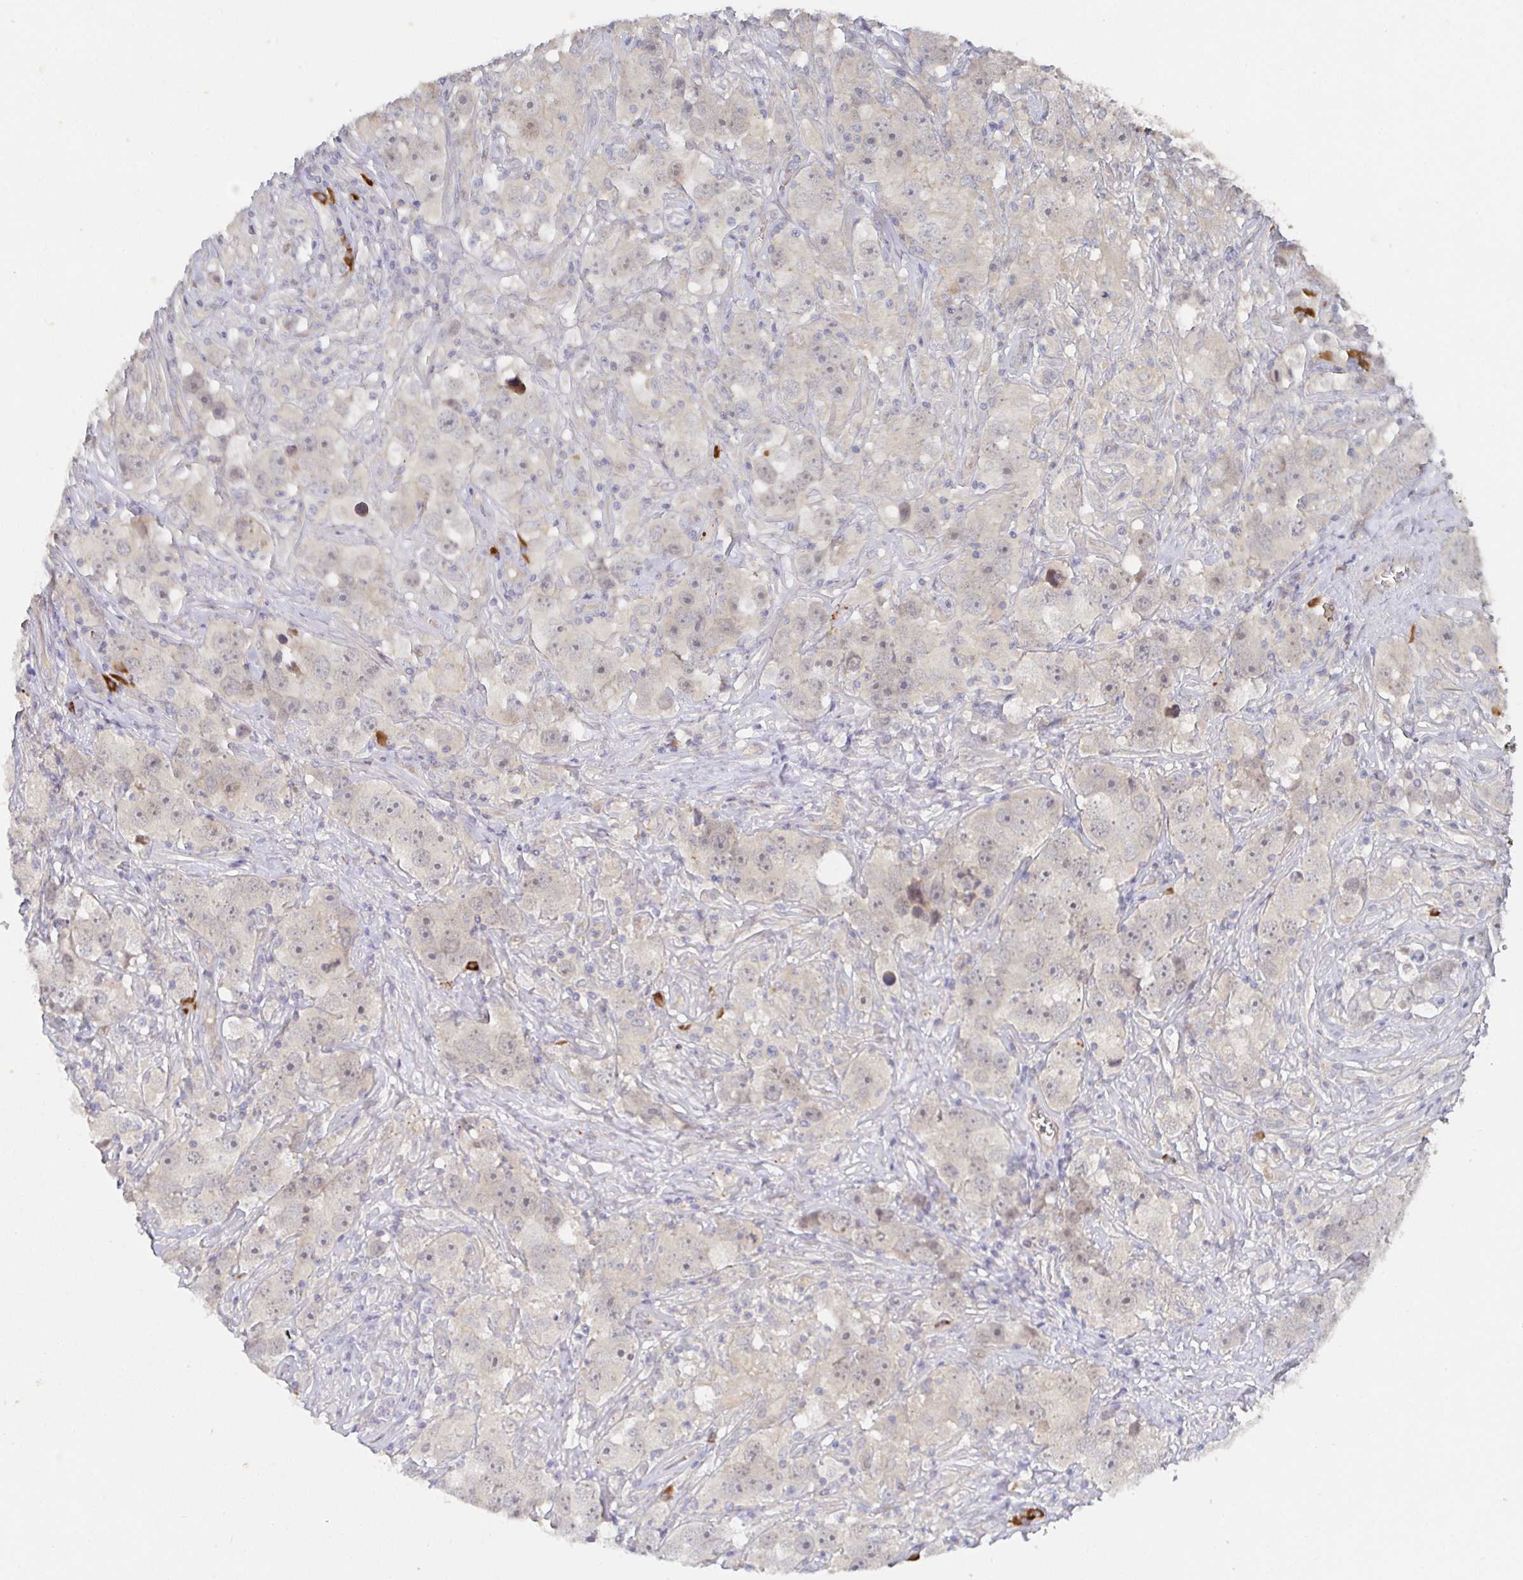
{"staining": {"intensity": "negative", "quantity": "none", "location": "none"}, "tissue": "testis cancer", "cell_type": "Tumor cells", "image_type": "cancer", "snomed": [{"axis": "morphology", "description": "Seminoma, NOS"}, {"axis": "topography", "description": "Testis"}], "caption": "A micrograph of human seminoma (testis) is negative for staining in tumor cells.", "gene": "MEIS1", "patient": {"sex": "male", "age": 49}}